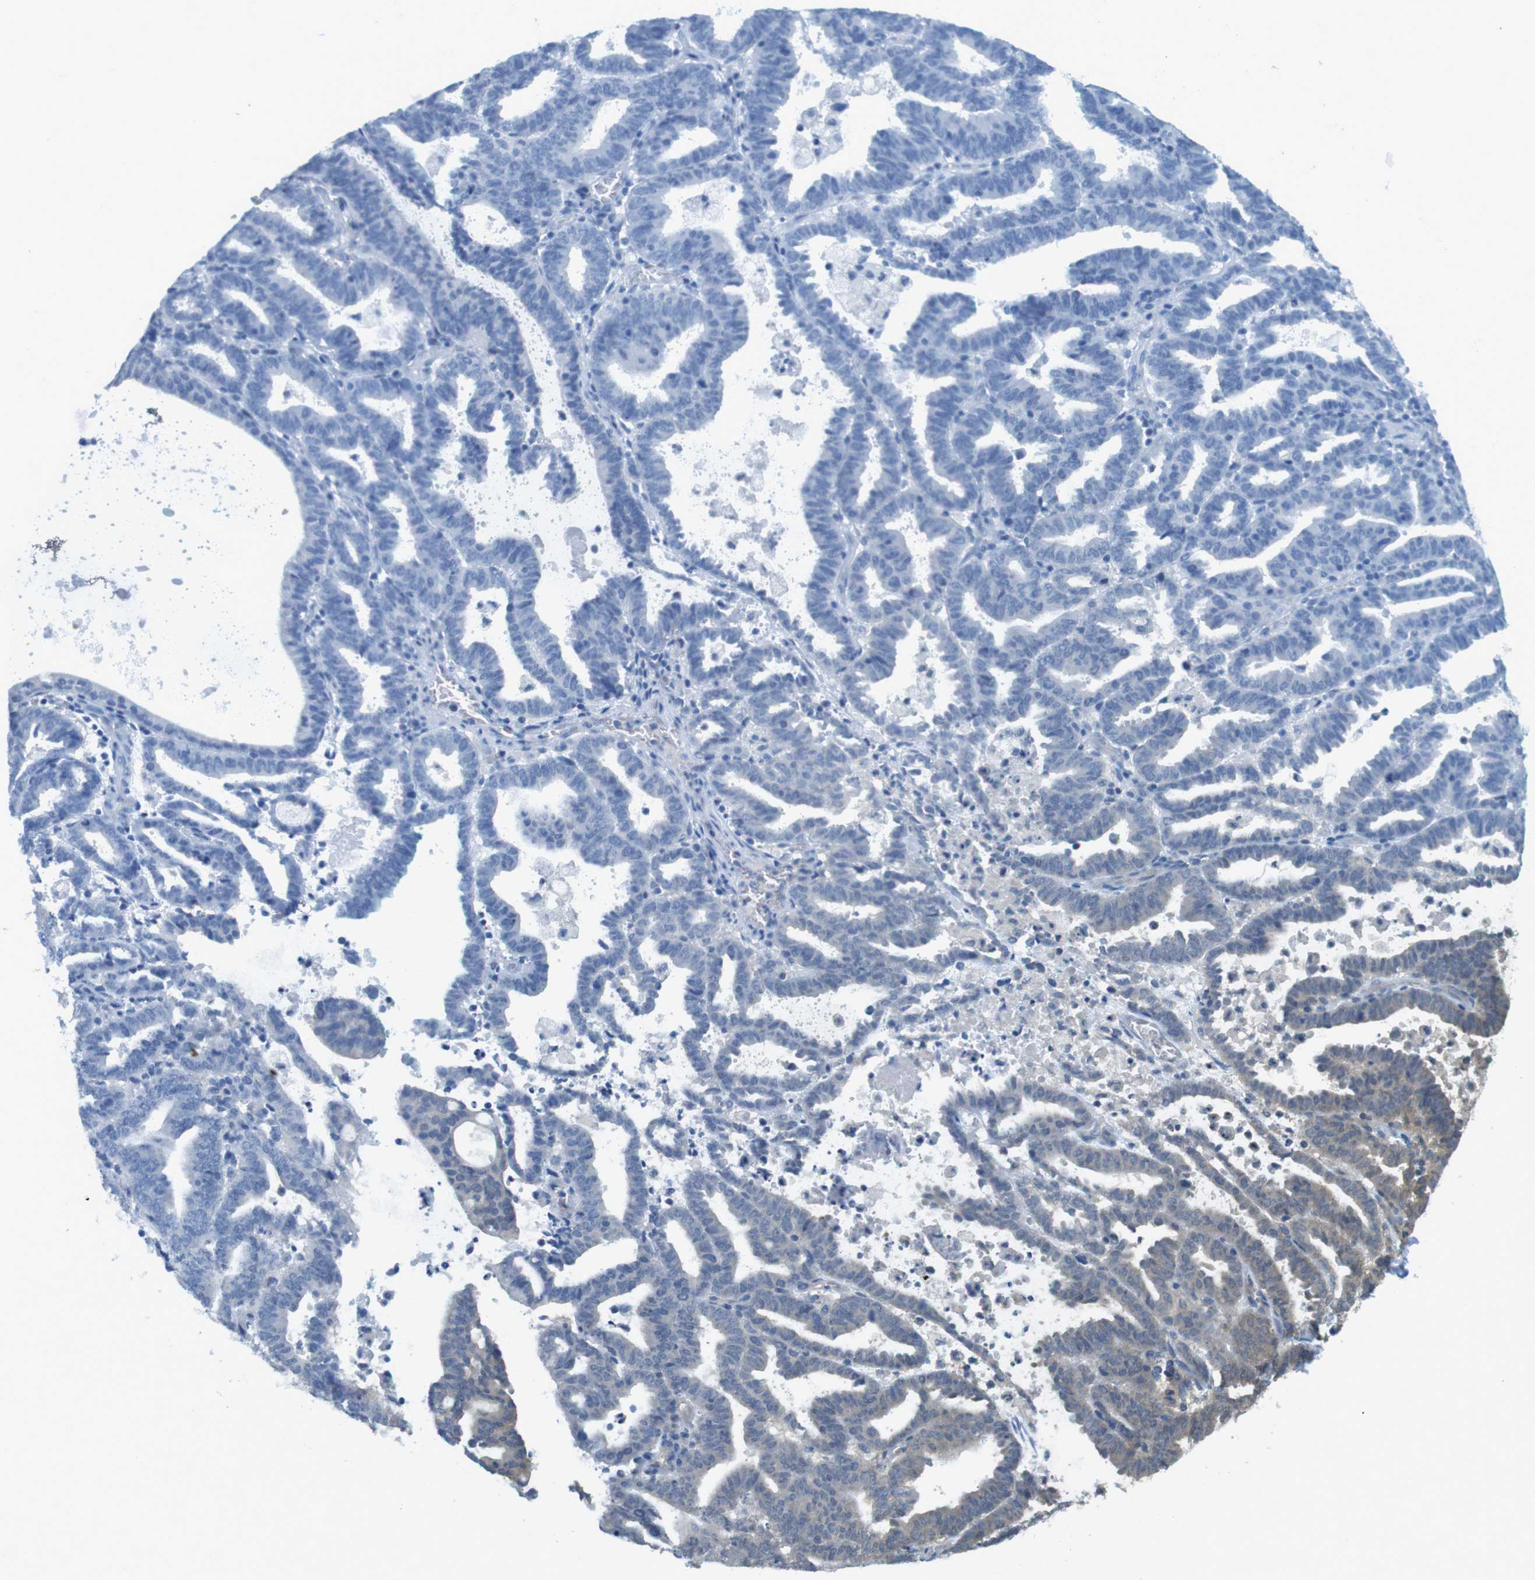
{"staining": {"intensity": "negative", "quantity": "none", "location": "none"}, "tissue": "endometrial cancer", "cell_type": "Tumor cells", "image_type": "cancer", "snomed": [{"axis": "morphology", "description": "Adenocarcinoma, NOS"}, {"axis": "topography", "description": "Uterus"}], "caption": "Protein analysis of endometrial cancer shows no significant expression in tumor cells.", "gene": "SUGT1", "patient": {"sex": "female", "age": 83}}